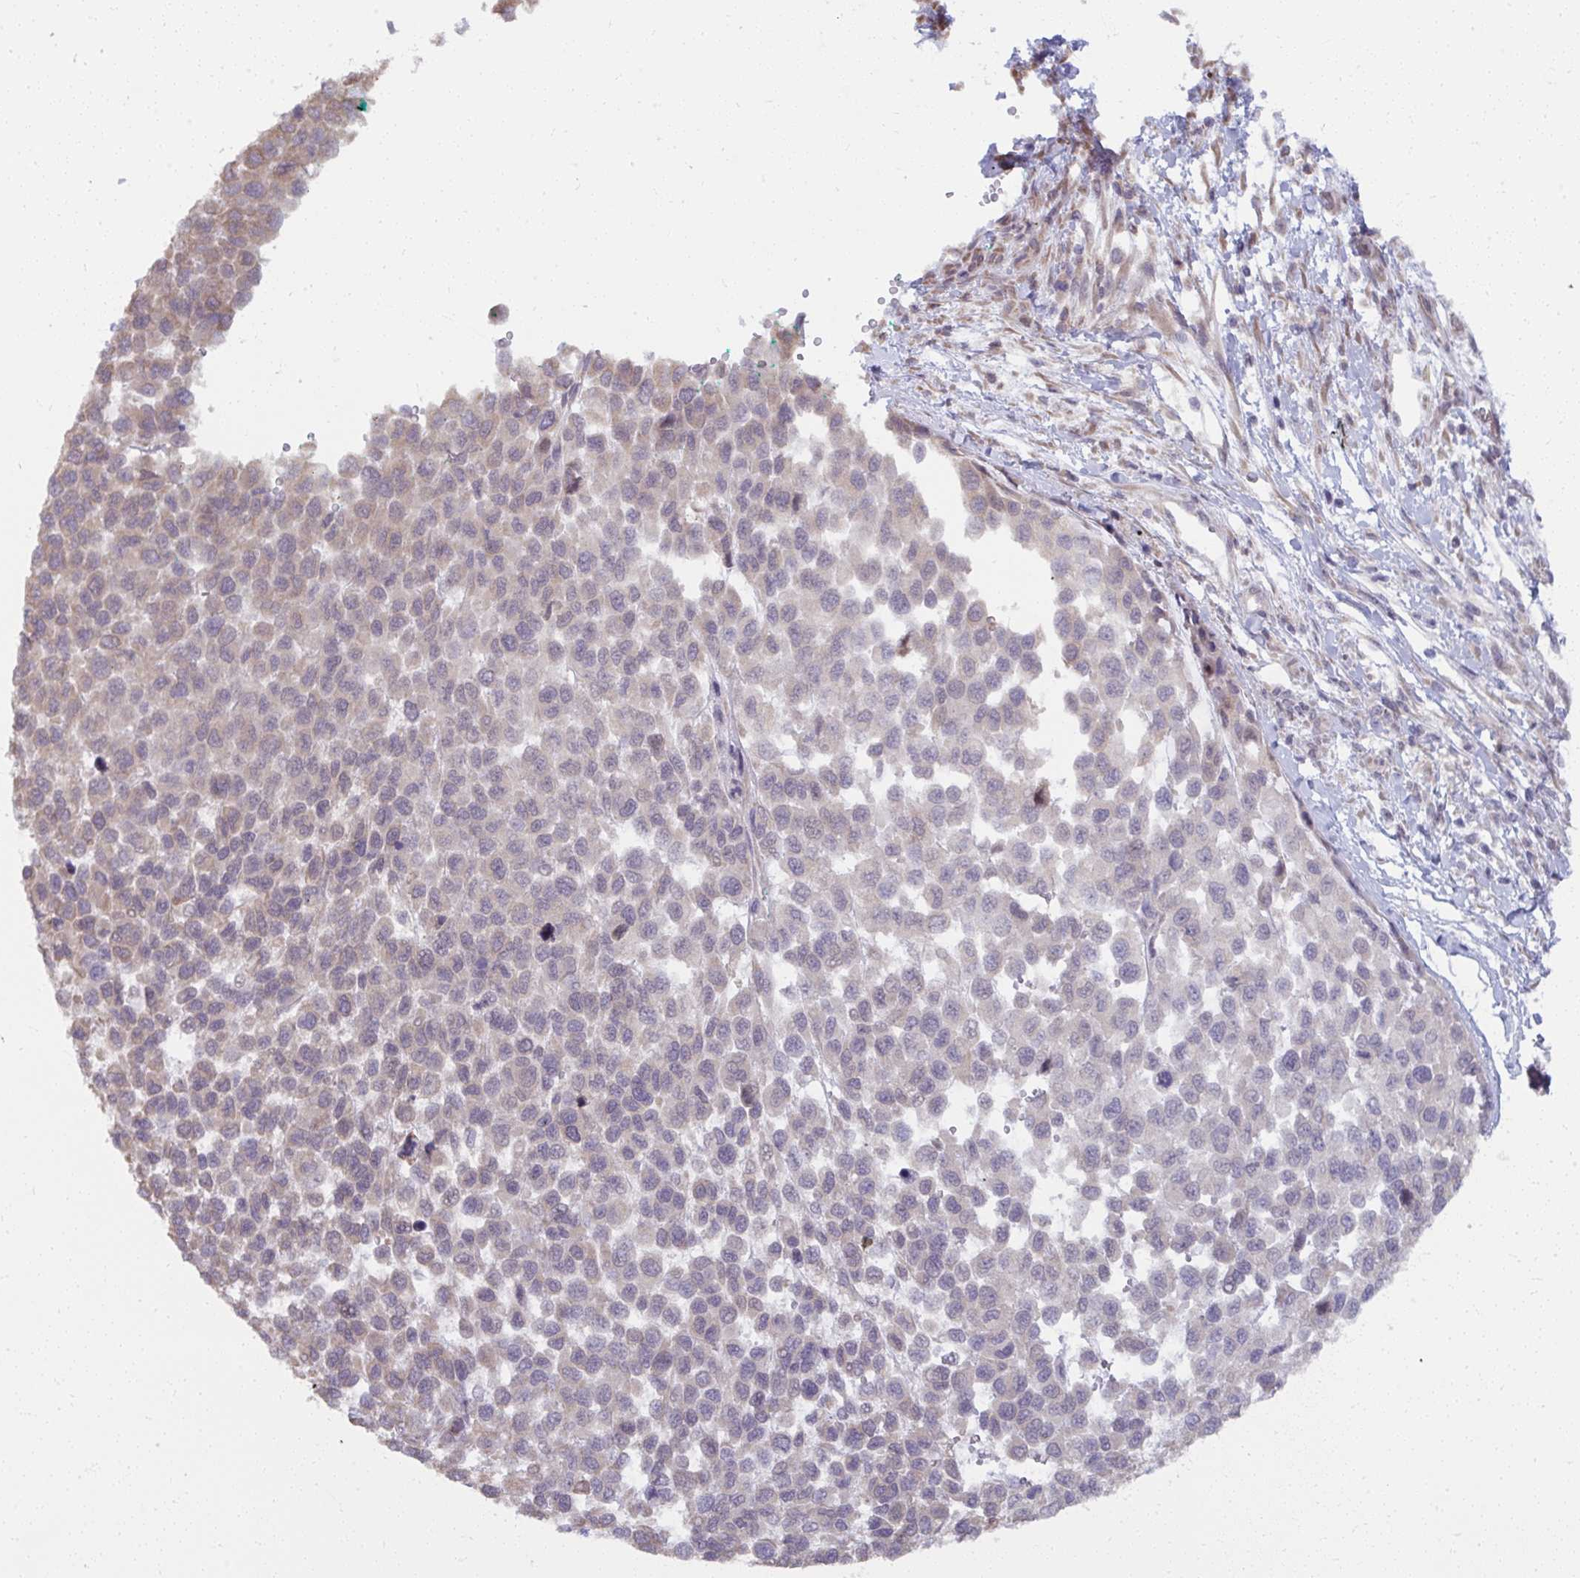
{"staining": {"intensity": "weak", "quantity": "<25%", "location": "cytoplasmic/membranous"}, "tissue": "melanoma", "cell_type": "Tumor cells", "image_type": "cancer", "snomed": [{"axis": "morphology", "description": "Malignant melanoma, NOS"}, {"axis": "topography", "description": "Skin"}], "caption": "There is no significant staining in tumor cells of malignant melanoma. (DAB IHC visualized using brightfield microscopy, high magnification).", "gene": "NMNAT1", "patient": {"sex": "male", "age": 62}}